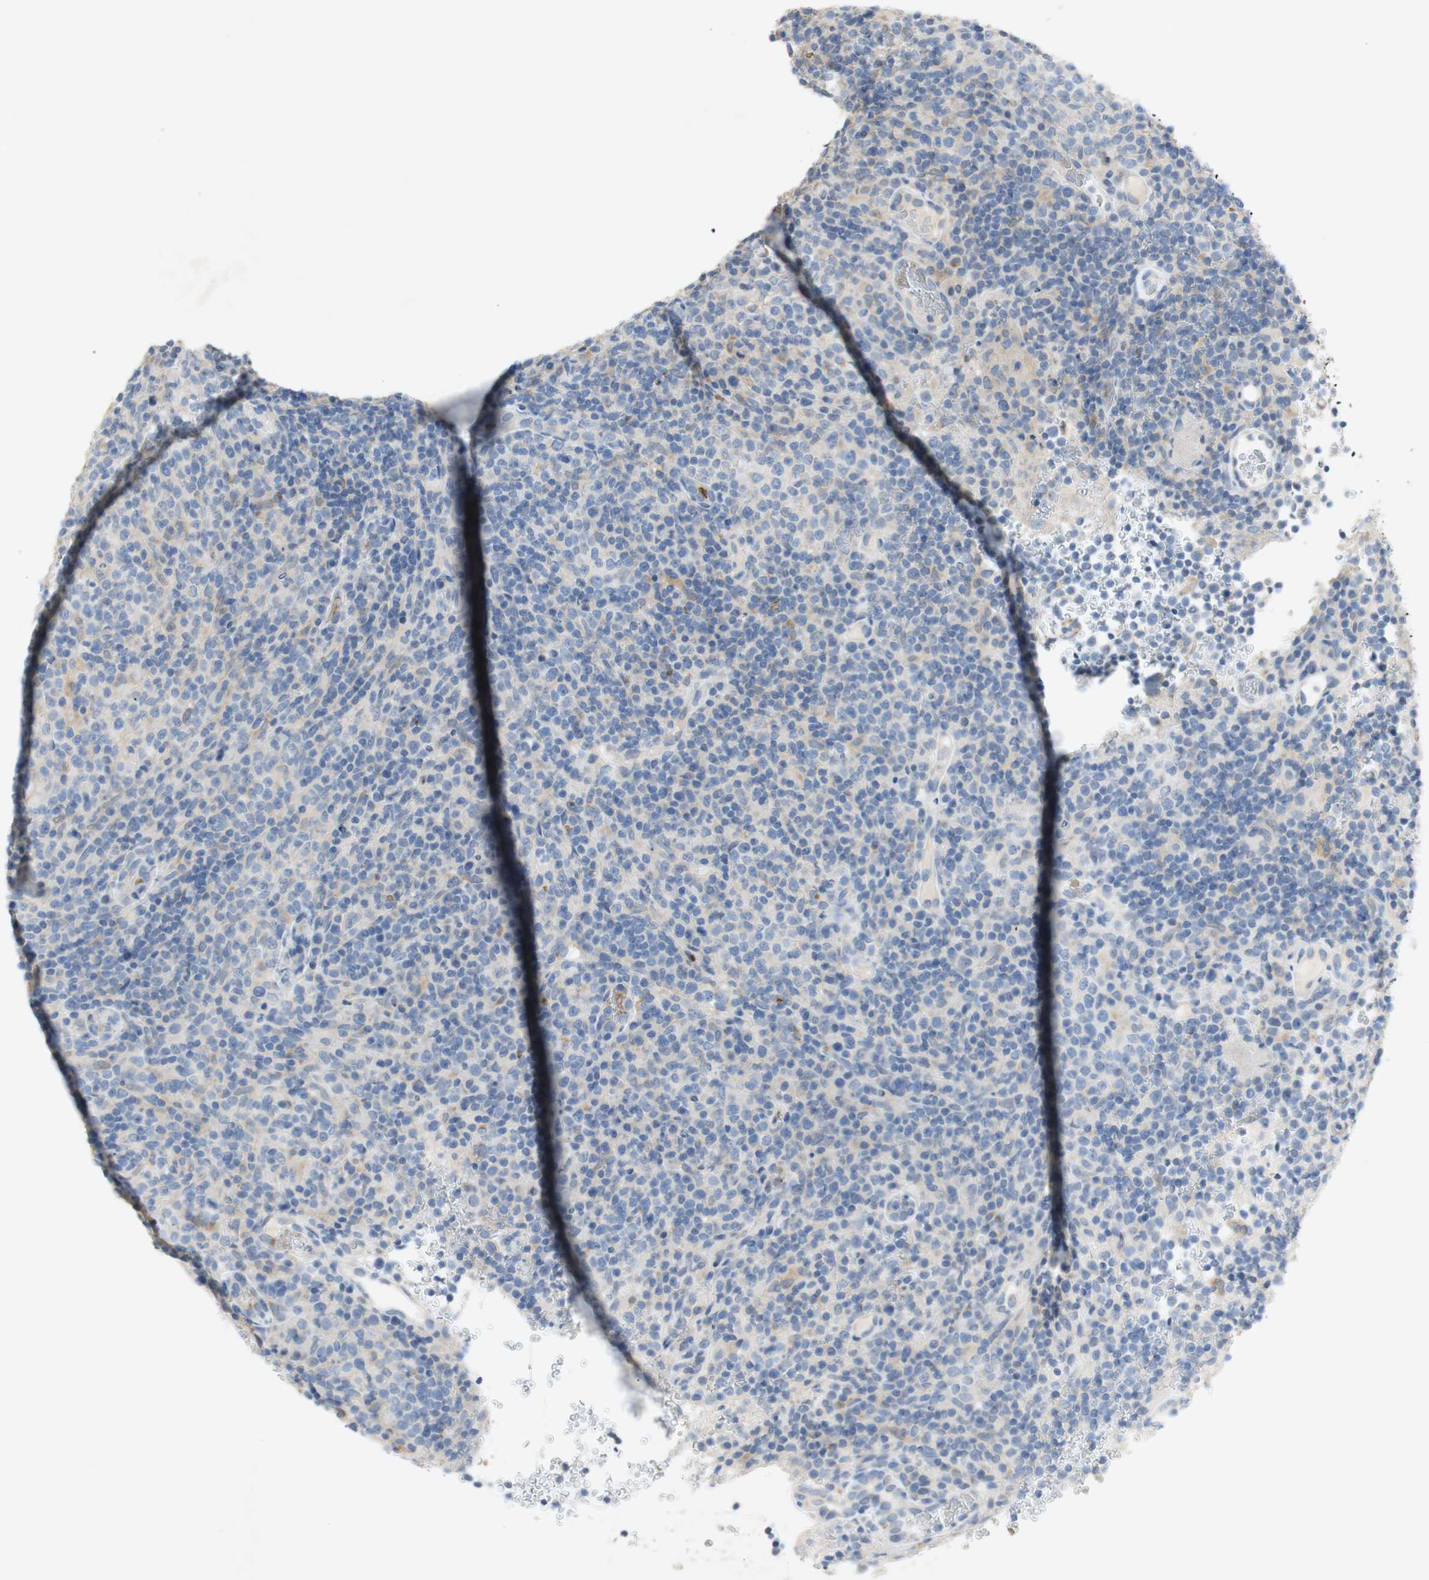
{"staining": {"intensity": "negative", "quantity": "none", "location": "none"}, "tissue": "lymphoma", "cell_type": "Tumor cells", "image_type": "cancer", "snomed": [{"axis": "morphology", "description": "Malignant lymphoma, non-Hodgkin's type, High grade"}, {"axis": "topography", "description": "Lymph node"}], "caption": "This is an immunohistochemistry (IHC) micrograph of human lymphoma. There is no staining in tumor cells.", "gene": "EPO", "patient": {"sex": "female", "age": 76}}